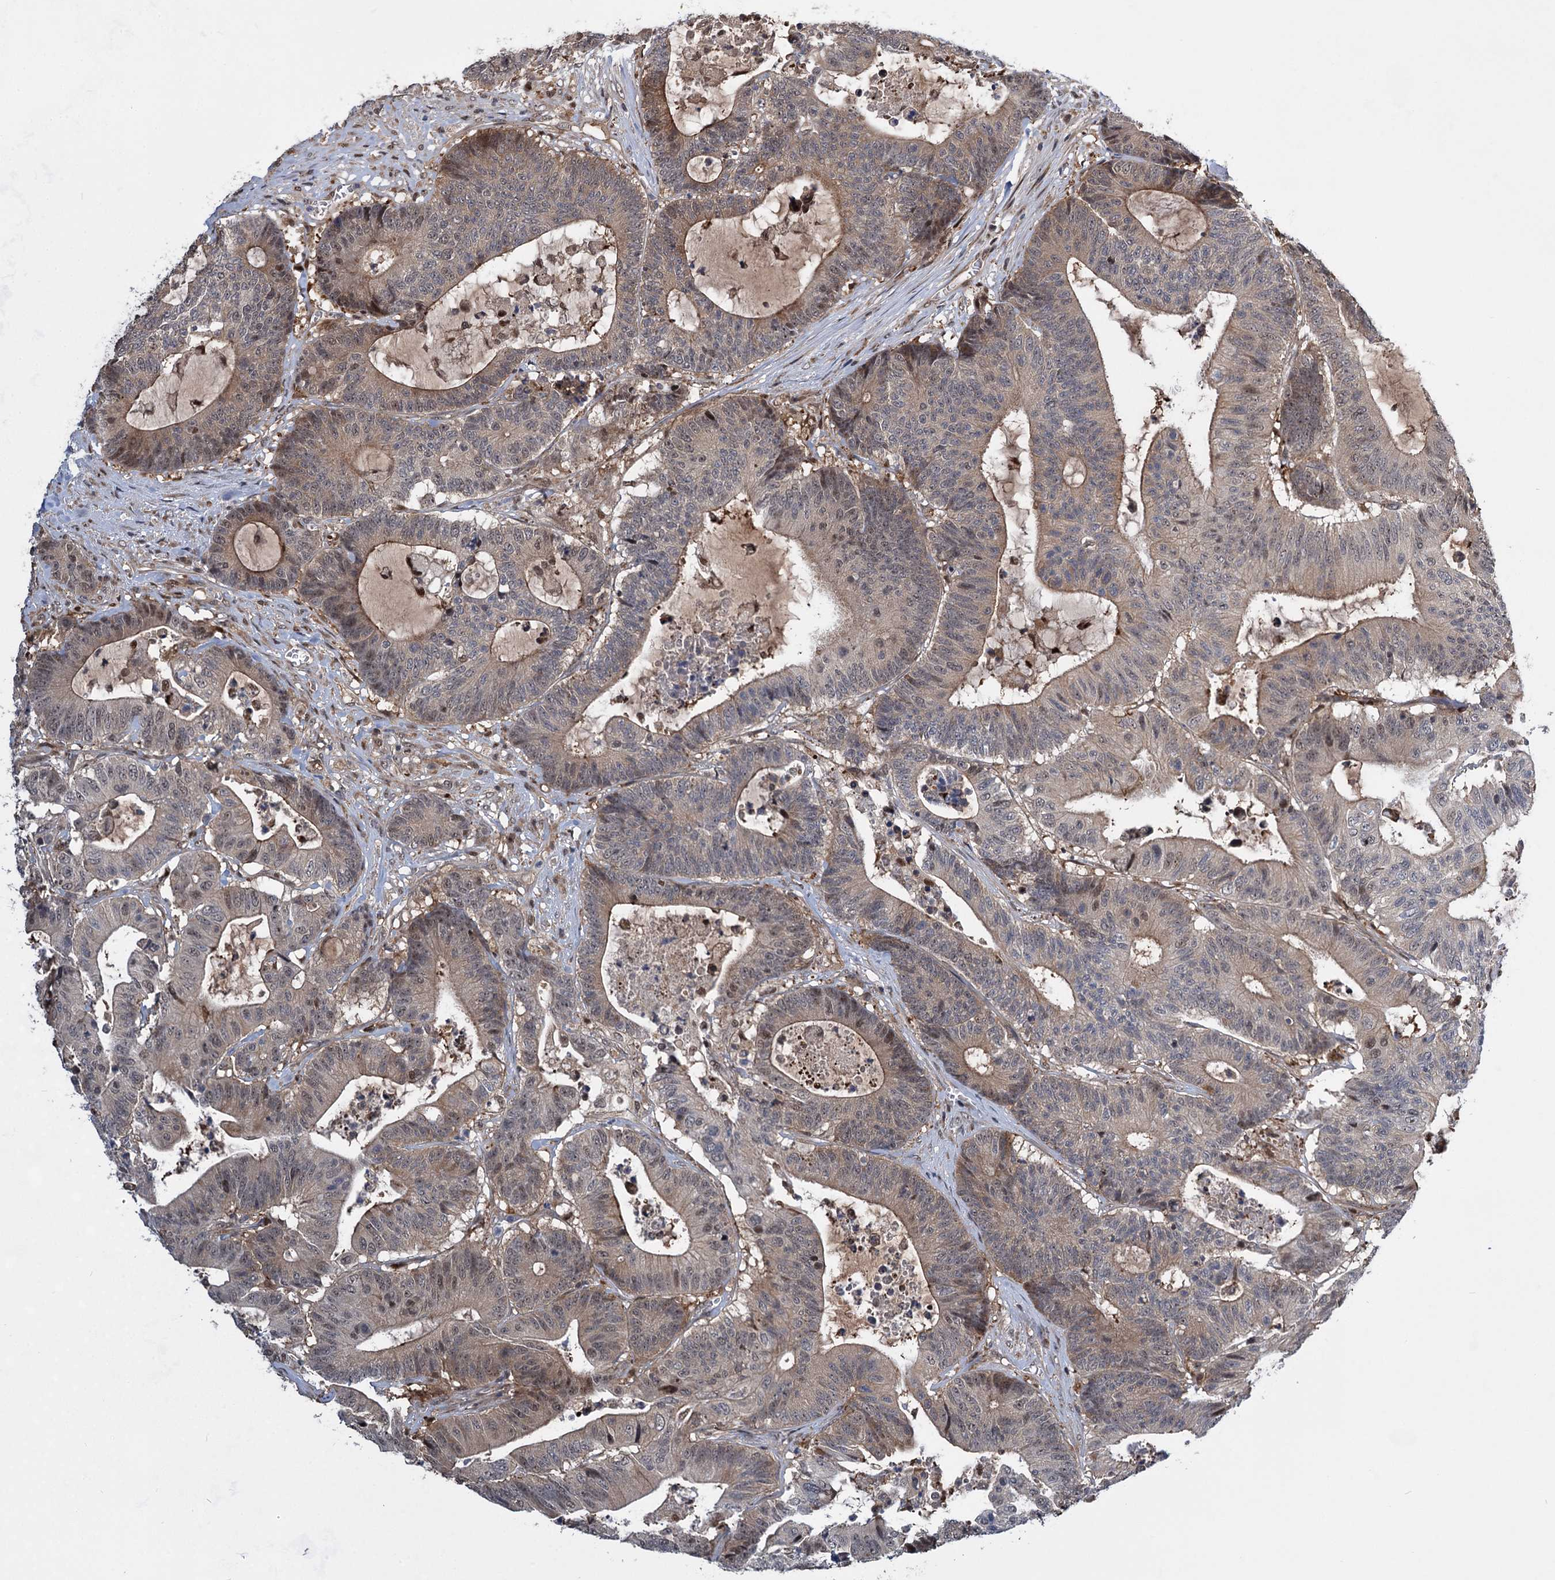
{"staining": {"intensity": "moderate", "quantity": "25%-75%", "location": "cytoplasmic/membranous,nuclear"}, "tissue": "colorectal cancer", "cell_type": "Tumor cells", "image_type": "cancer", "snomed": [{"axis": "morphology", "description": "Adenocarcinoma, NOS"}, {"axis": "topography", "description": "Colon"}], "caption": "High-magnification brightfield microscopy of adenocarcinoma (colorectal) stained with DAB (brown) and counterstained with hematoxylin (blue). tumor cells exhibit moderate cytoplasmic/membranous and nuclear expression is seen in about25%-75% of cells. (brown staining indicates protein expression, while blue staining denotes nuclei).", "gene": "GPBP1", "patient": {"sex": "female", "age": 84}}